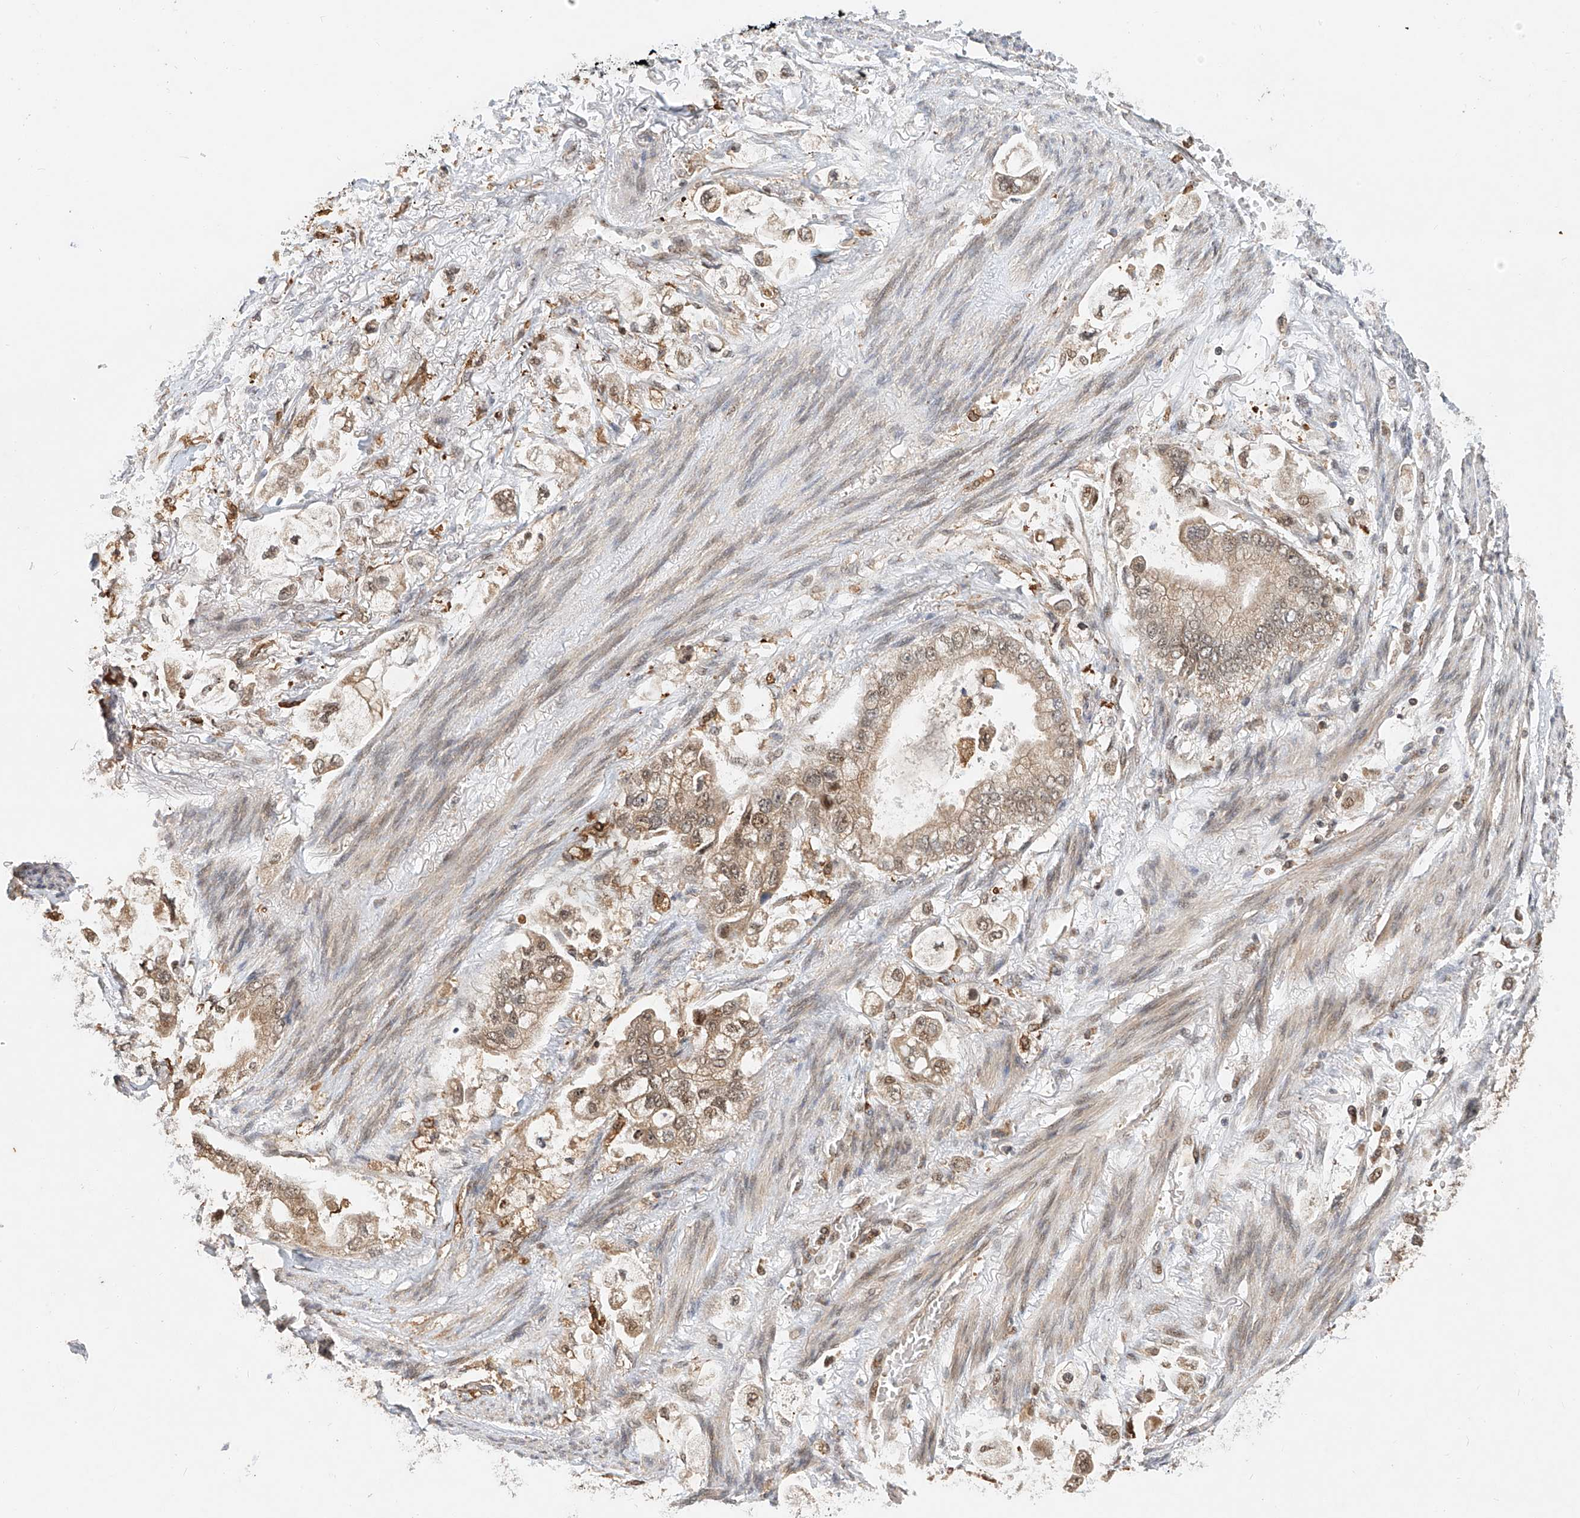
{"staining": {"intensity": "weak", "quantity": "25%-75%", "location": "cytoplasmic/membranous,nuclear"}, "tissue": "stomach cancer", "cell_type": "Tumor cells", "image_type": "cancer", "snomed": [{"axis": "morphology", "description": "Adenocarcinoma, NOS"}, {"axis": "topography", "description": "Stomach"}], "caption": "This image reveals immunohistochemistry staining of human stomach adenocarcinoma, with low weak cytoplasmic/membranous and nuclear positivity in approximately 25%-75% of tumor cells.", "gene": "SYTL3", "patient": {"sex": "male", "age": 62}}